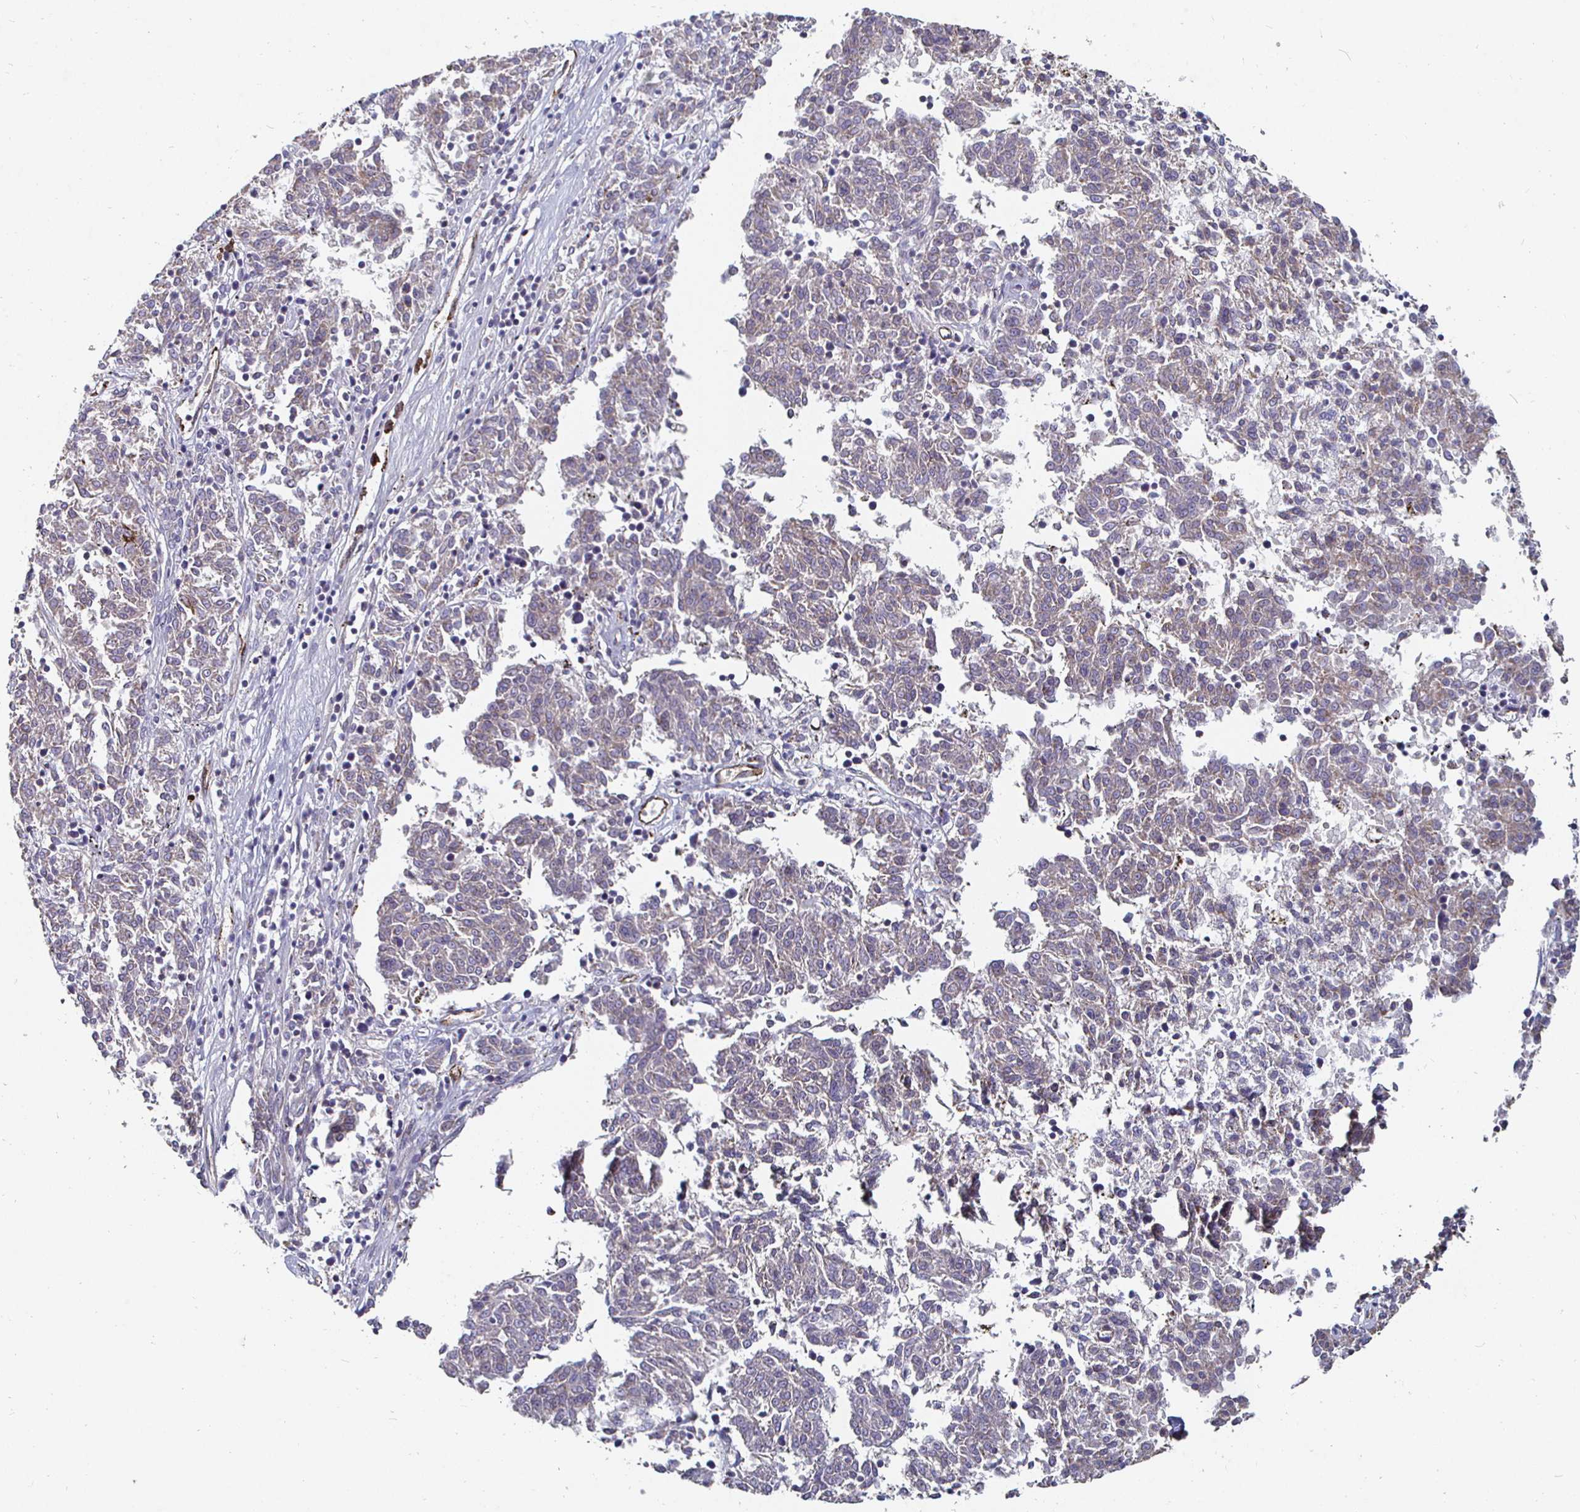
{"staining": {"intensity": "weak", "quantity": "<25%", "location": "cytoplasmic/membranous"}, "tissue": "melanoma", "cell_type": "Tumor cells", "image_type": "cancer", "snomed": [{"axis": "morphology", "description": "Malignant melanoma, NOS"}, {"axis": "topography", "description": "Skin"}], "caption": "High magnification brightfield microscopy of malignant melanoma stained with DAB (brown) and counterstained with hematoxylin (blue): tumor cells show no significant expression. (Brightfield microscopy of DAB (3,3'-diaminobenzidine) immunohistochemistry at high magnification).", "gene": "NRSN1", "patient": {"sex": "female", "age": 72}}